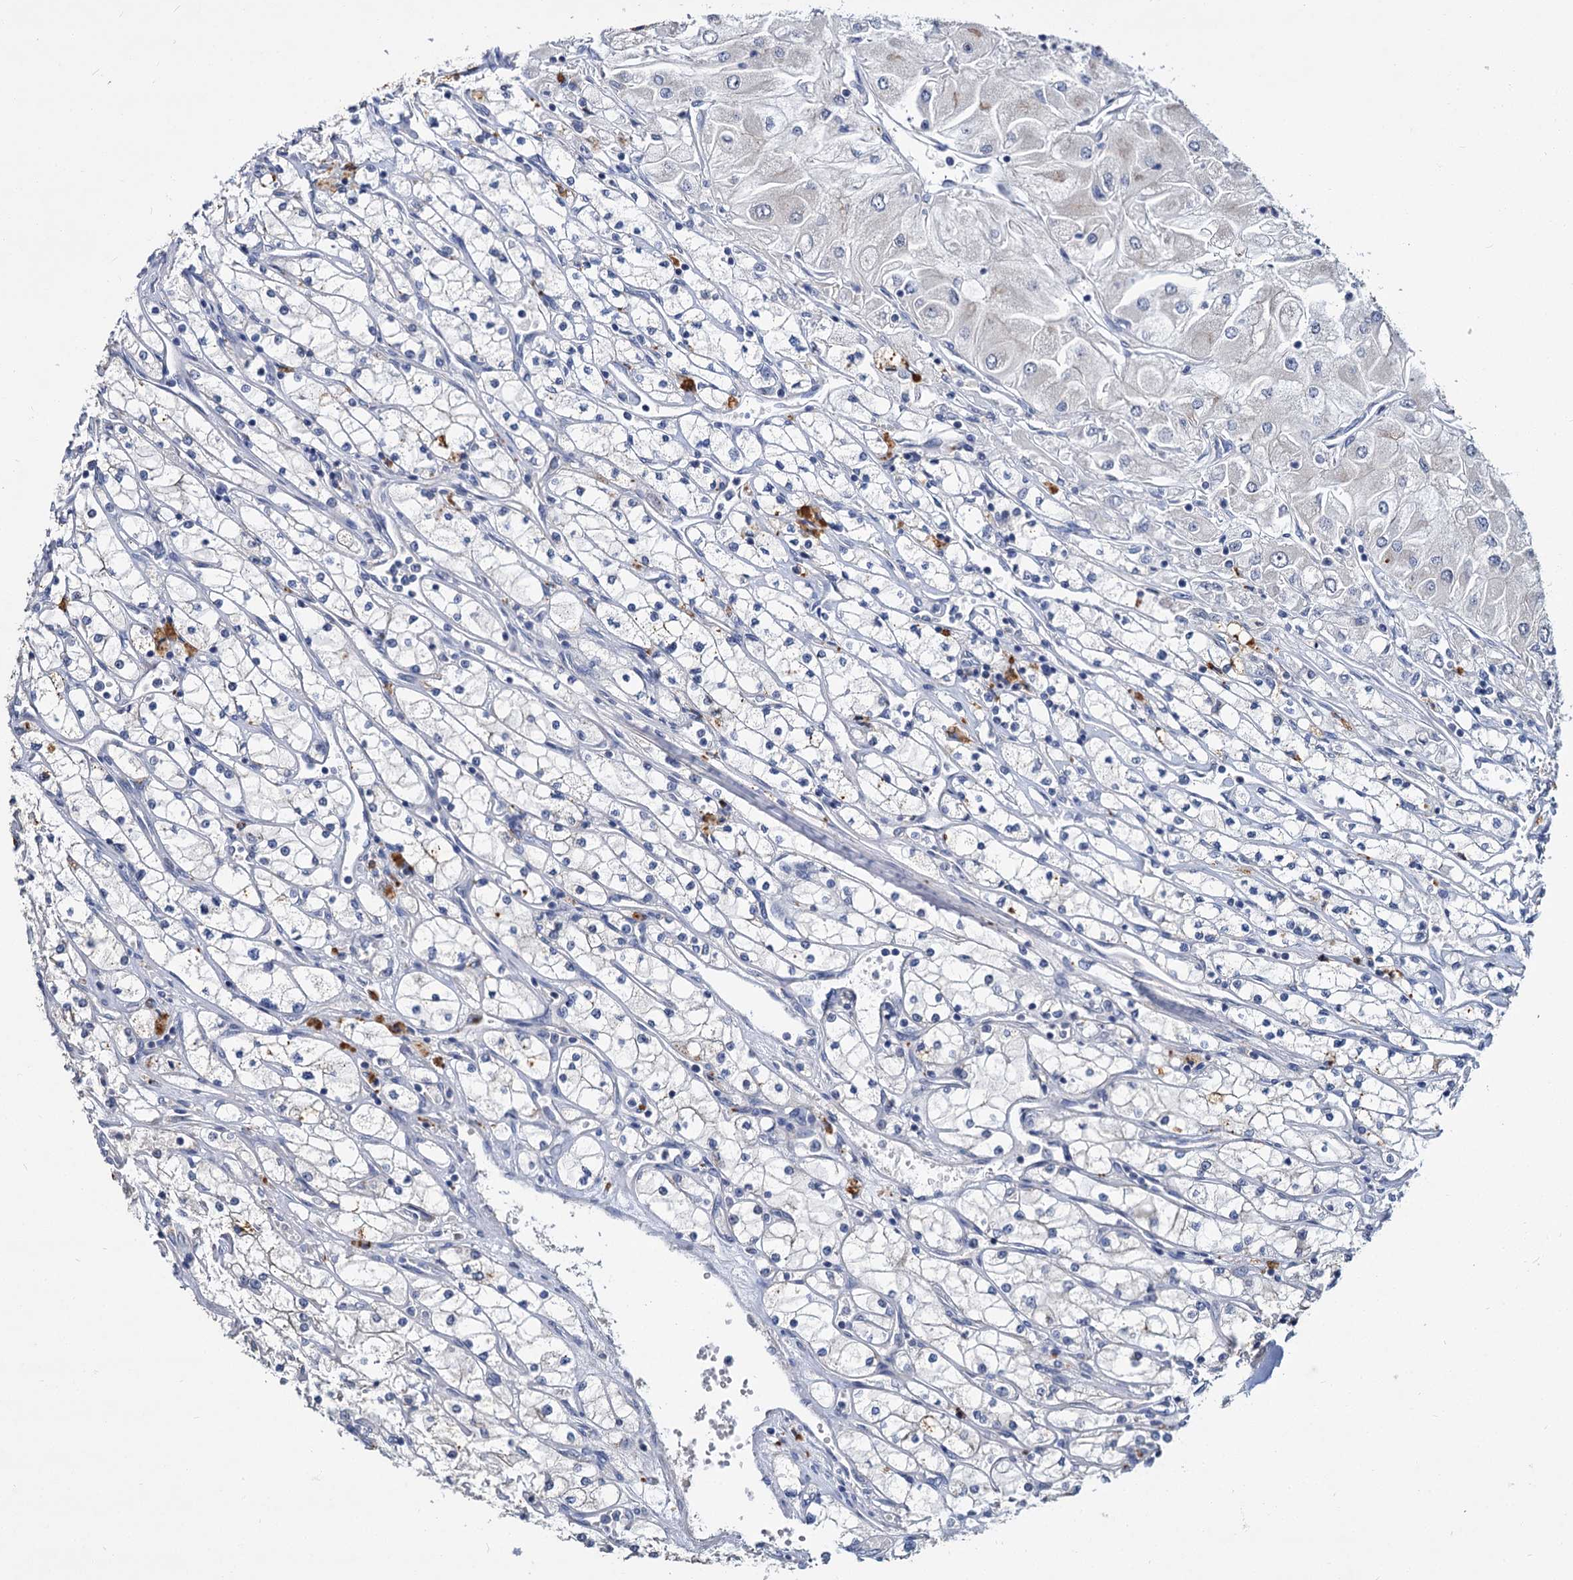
{"staining": {"intensity": "negative", "quantity": "none", "location": "none"}, "tissue": "renal cancer", "cell_type": "Tumor cells", "image_type": "cancer", "snomed": [{"axis": "morphology", "description": "Adenocarcinoma, NOS"}, {"axis": "topography", "description": "Kidney"}], "caption": "Image shows no protein positivity in tumor cells of renal cancer (adenocarcinoma) tissue. Brightfield microscopy of immunohistochemistry (IHC) stained with DAB (brown) and hematoxylin (blue), captured at high magnification.", "gene": "ATP9A", "patient": {"sex": "male", "age": 80}}